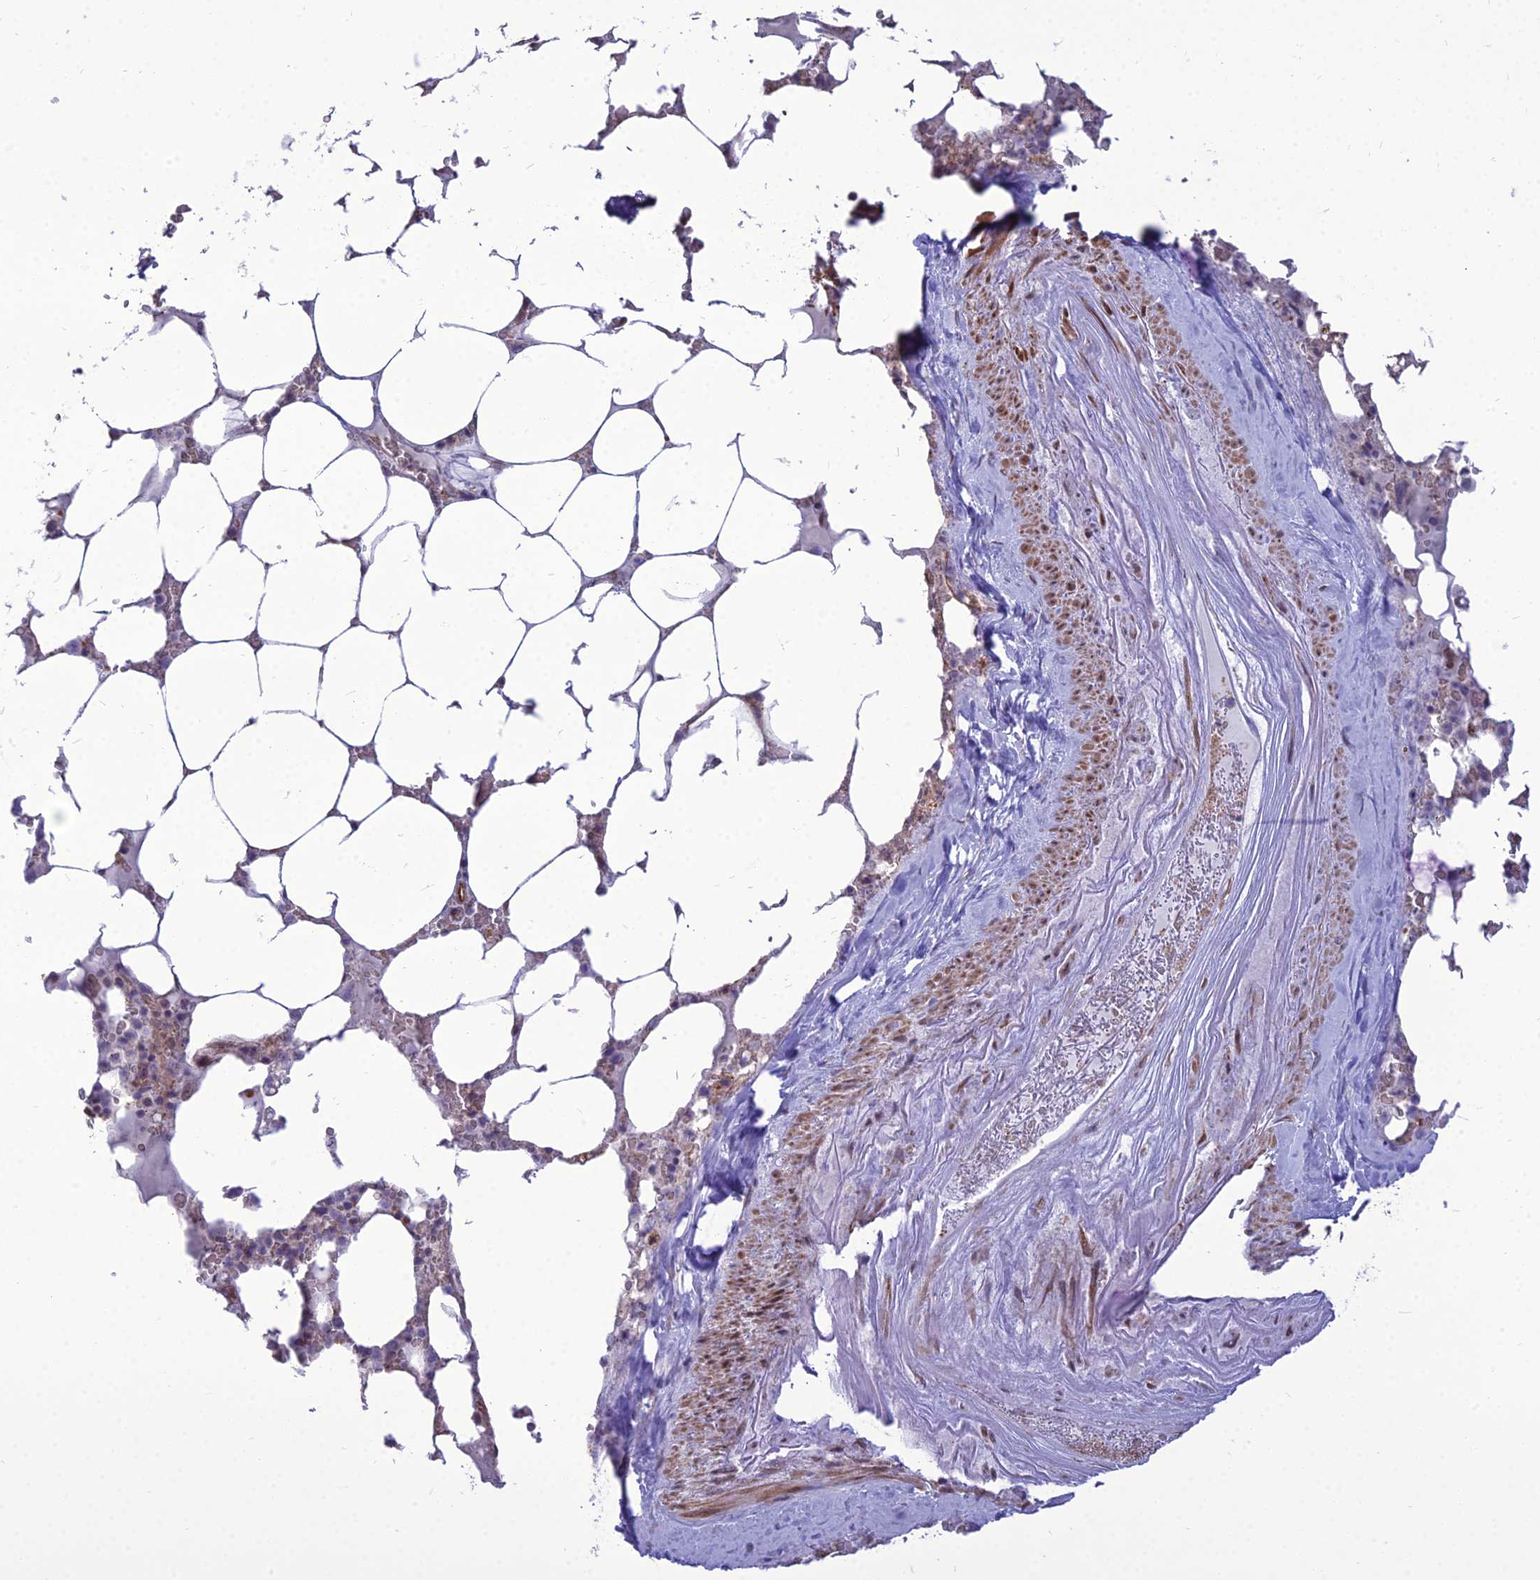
{"staining": {"intensity": "moderate", "quantity": "<25%", "location": "cytoplasmic/membranous"}, "tissue": "bone marrow", "cell_type": "Hematopoietic cells", "image_type": "normal", "snomed": [{"axis": "morphology", "description": "Normal tissue, NOS"}, {"axis": "topography", "description": "Bone marrow"}], "caption": "Protein expression analysis of unremarkable human bone marrow reveals moderate cytoplasmic/membranous positivity in approximately <25% of hematopoietic cells. (IHC, brightfield microscopy, high magnification).", "gene": "TSPYL2", "patient": {"sex": "male", "age": 64}}